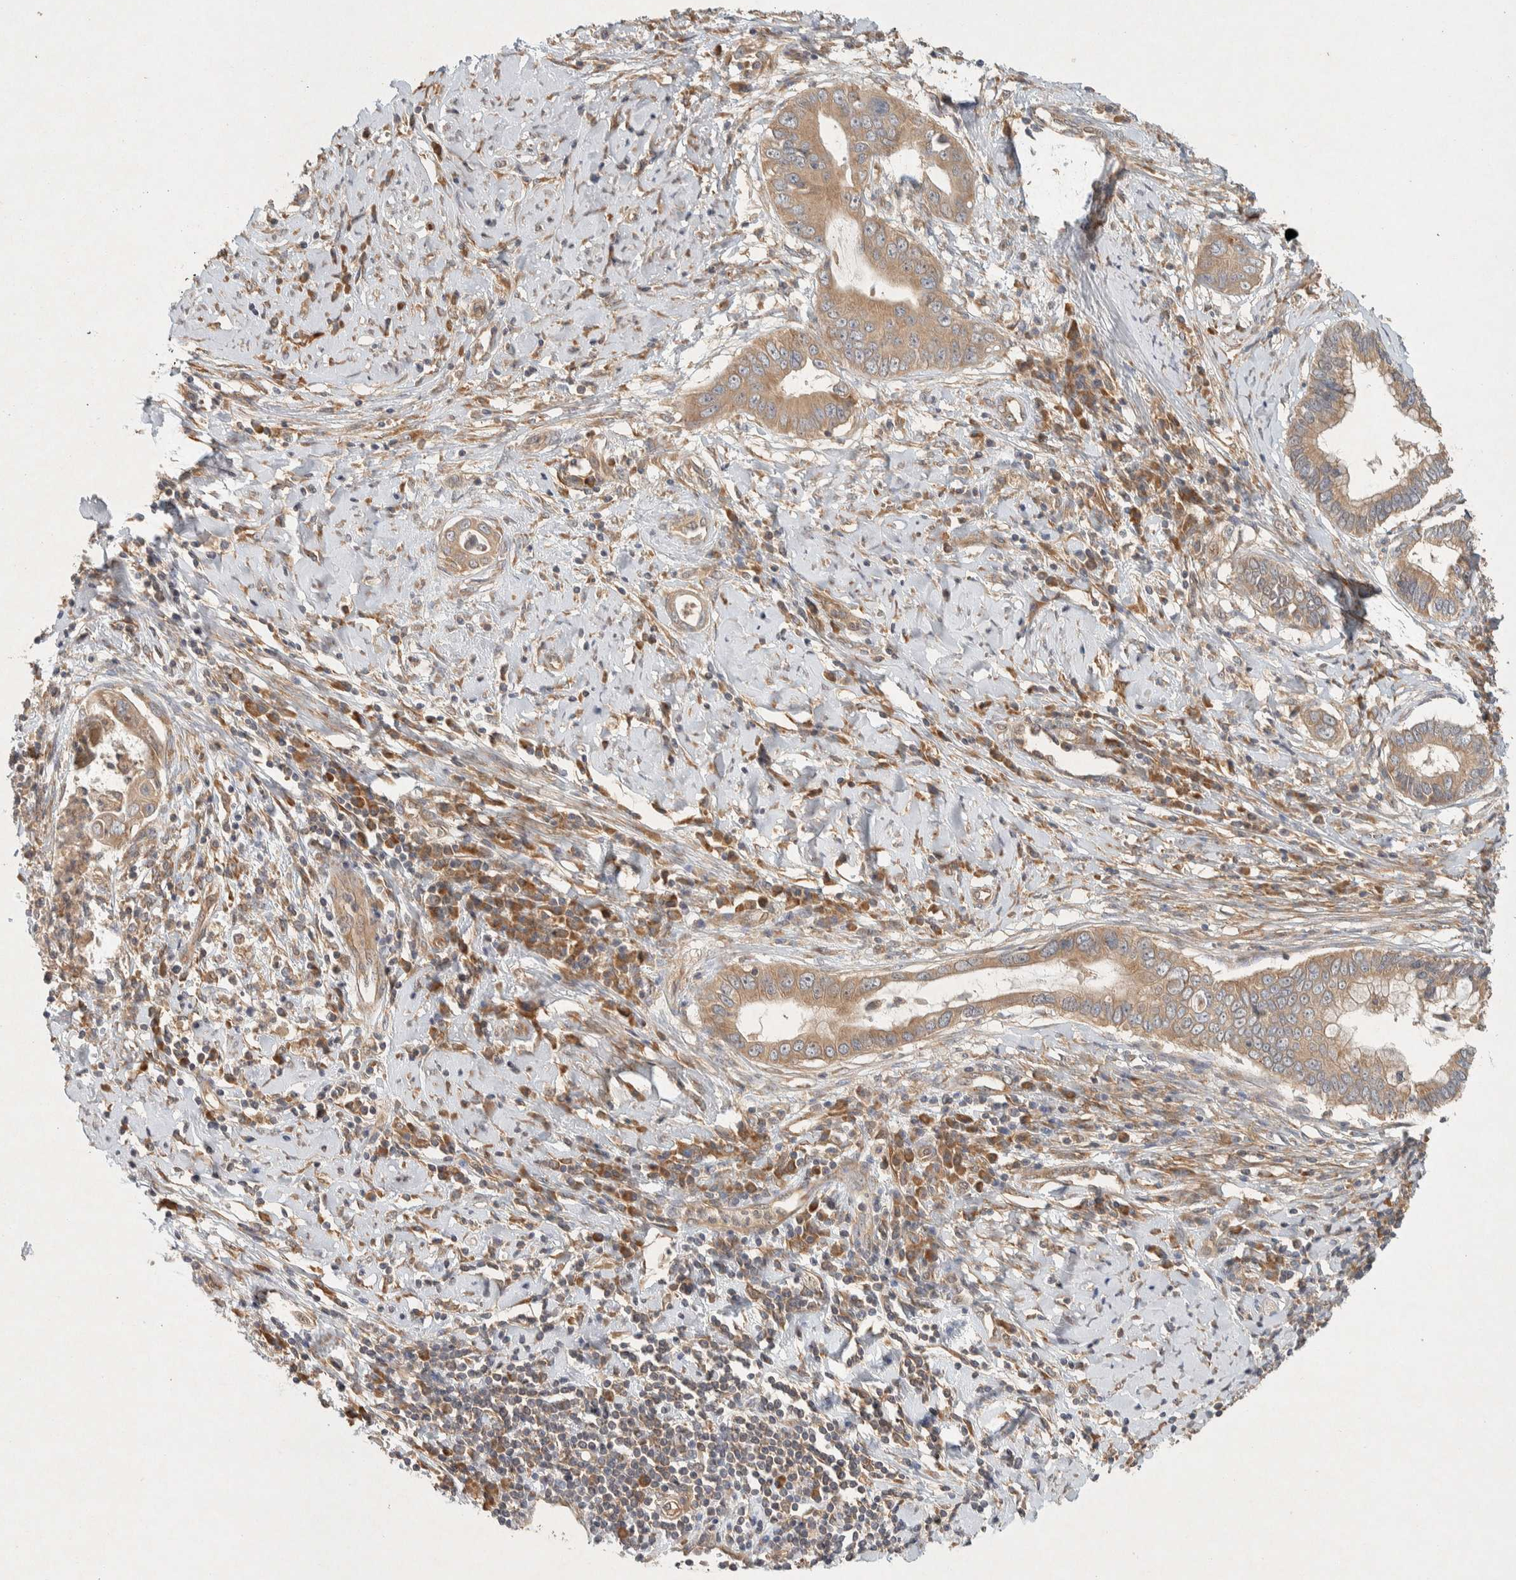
{"staining": {"intensity": "moderate", "quantity": ">75%", "location": "cytoplasmic/membranous"}, "tissue": "cervical cancer", "cell_type": "Tumor cells", "image_type": "cancer", "snomed": [{"axis": "morphology", "description": "Adenocarcinoma, NOS"}, {"axis": "topography", "description": "Cervix"}], "caption": "Tumor cells show medium levels of moderate cytoplasmic/membranous expression in approximately >75% of cells in cervical cancer. The staining was performed using DAB (3,3'-diaminobenzidine), with brown indicating positive protein expression. Nuclei are stained blue with hematoxylin.", "gene": "PXK", "patient": {"sex": "female", "age": 44}}